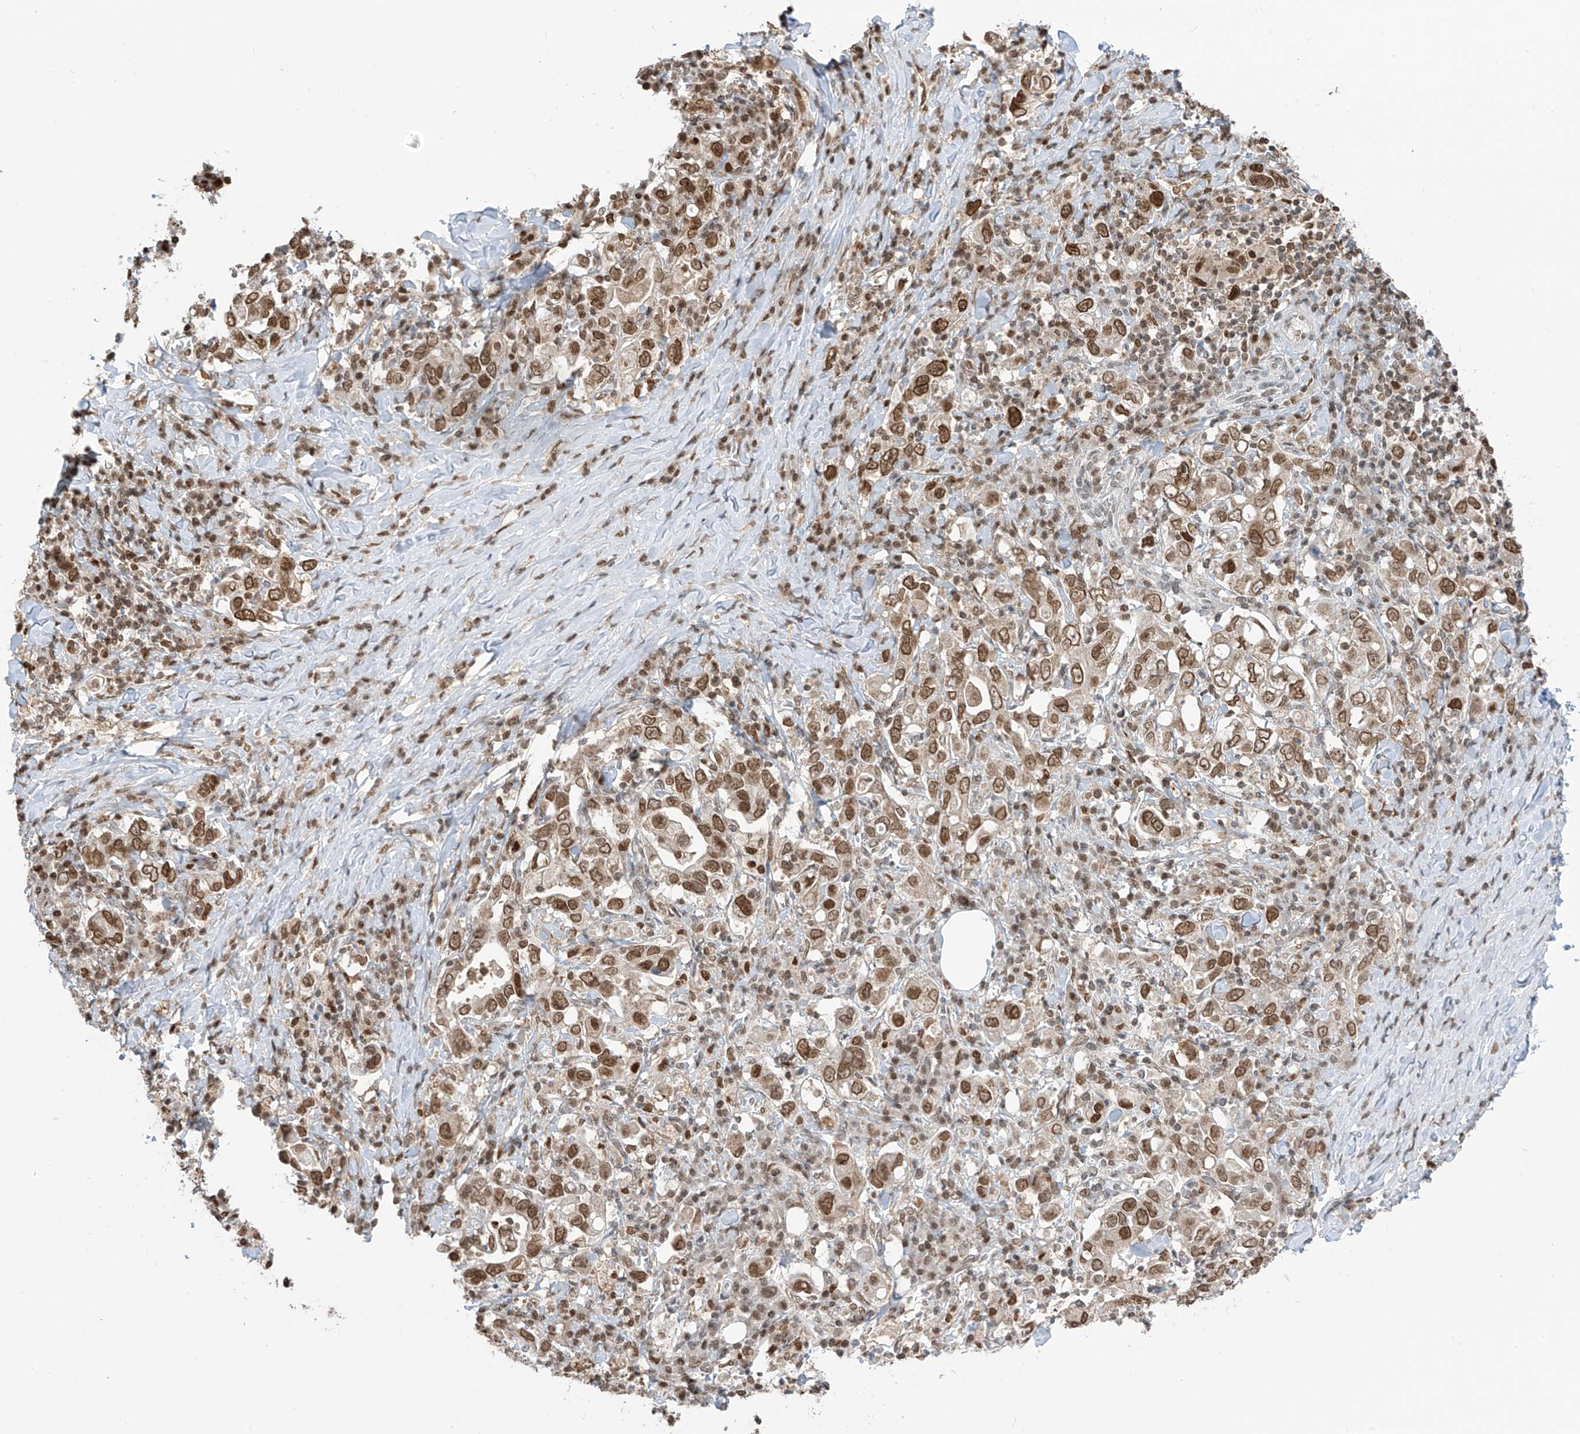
{"staining": {"intensity": "moderate", "quantity": ">75%", "location": "cytoplasmic/membranous,nuclear"}, "tissue": "stomach cancer", "cell_type": "Tumor cells", "image_type": "cancer", "snomed": [{"axis": "morphology", "description": "Adenocarcinoma, NOS"}, {"axis": "topography", "description": "Stomach, upper"}], "caption": "Immunohistochemistry (IHC) (DAB) staining of stomach adenocarcinoma displays moderate cytoplasmic/membranous and nuclear protein positivity in approximately >75% of tumor cells.", "gene": "KPNB1", "patient": {"sex": "male", "age": 62}}